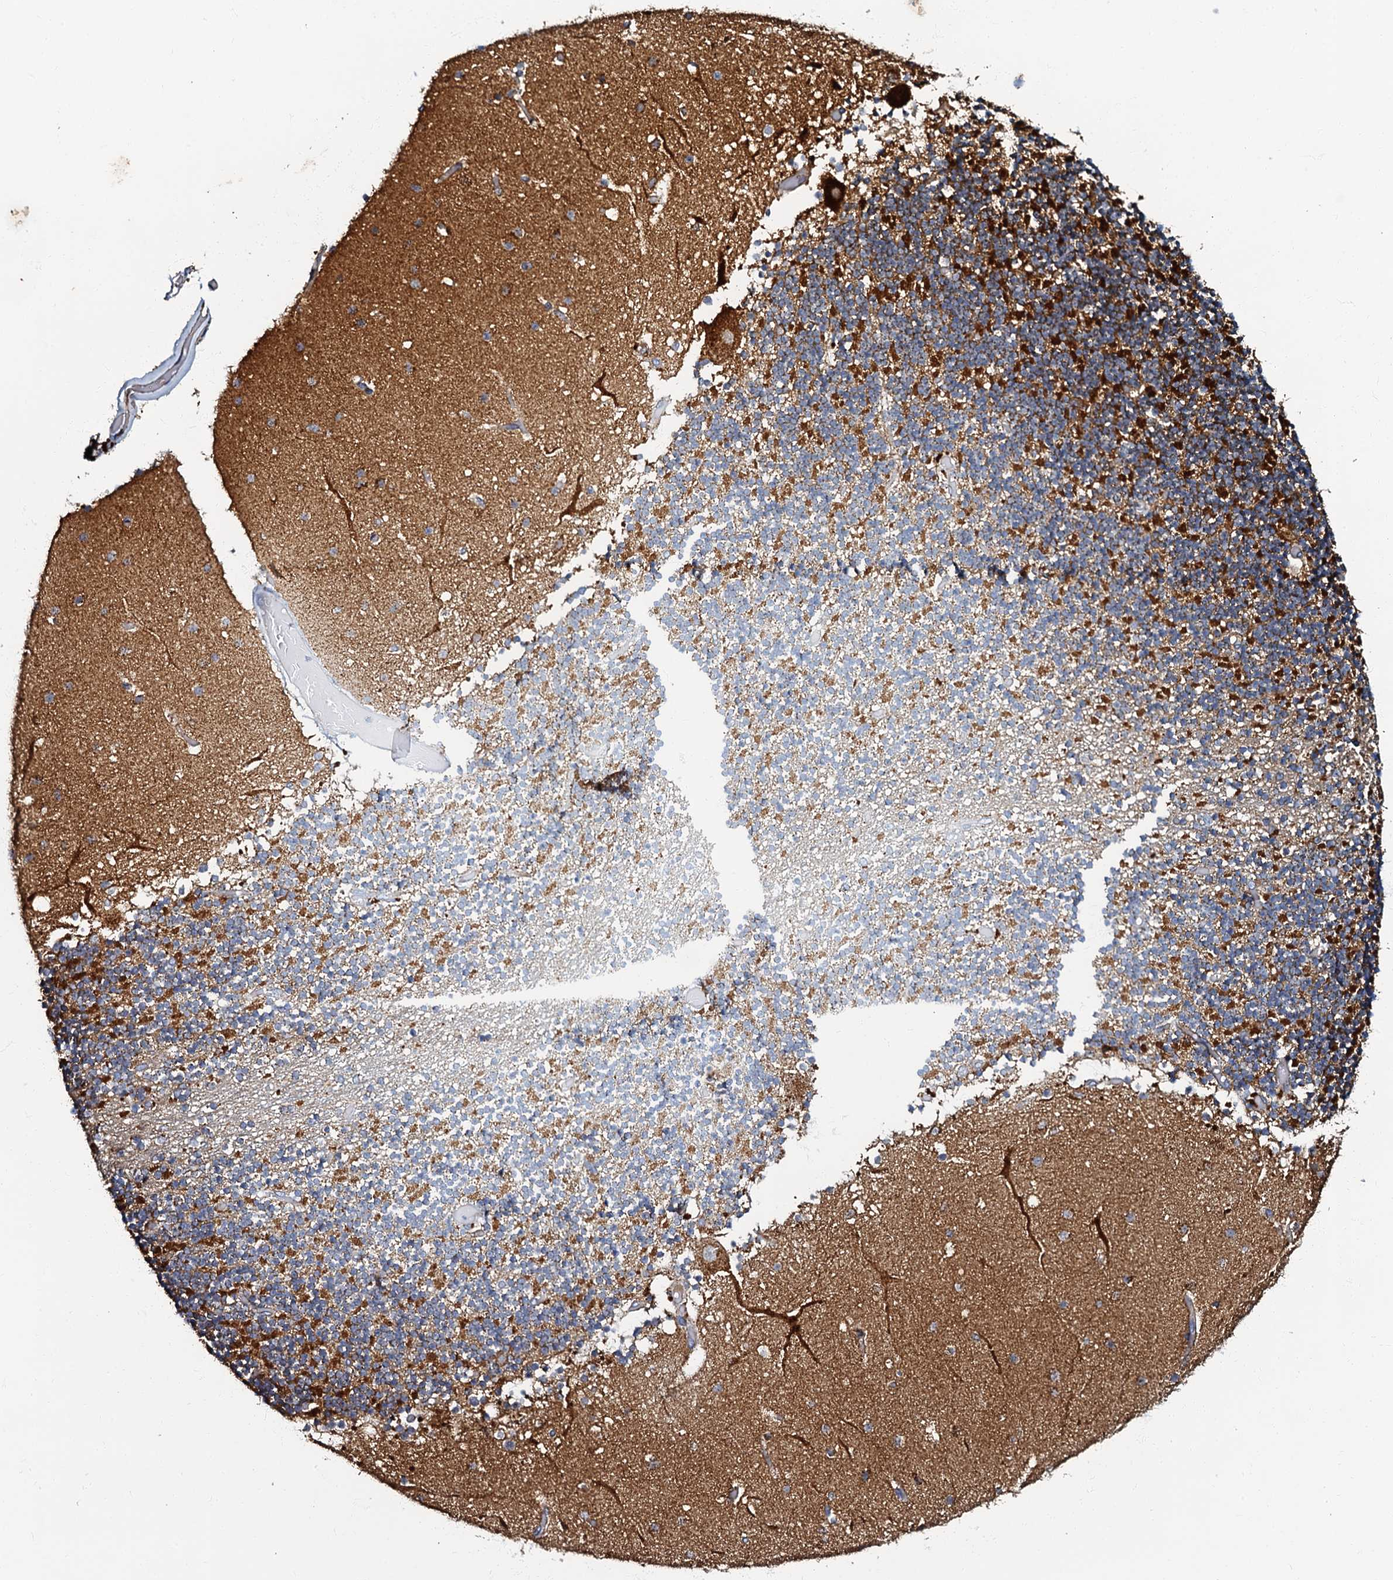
{"staining": {"intensity": "strong", "quantity": "<25%", "location": "cytoplasmic/membranous"}, "tissue": "cerebellum", "cell_type": "Cells in granular layer", "image_type": "normal", "snomed": [{"axis": "morphology", "description": "Normal tissue, NOS"}, {"axis": "topography", "description": "Cerebellum"}], "caption": "Unremarkable cerebellum was stained to show a protein in brown. There is medium levels of strong cytoplasmic/membranous expression in about <25% of cells in granular layer.", "gene": "NDUFA12", "patient": {"sex": "female", "age": 28}}